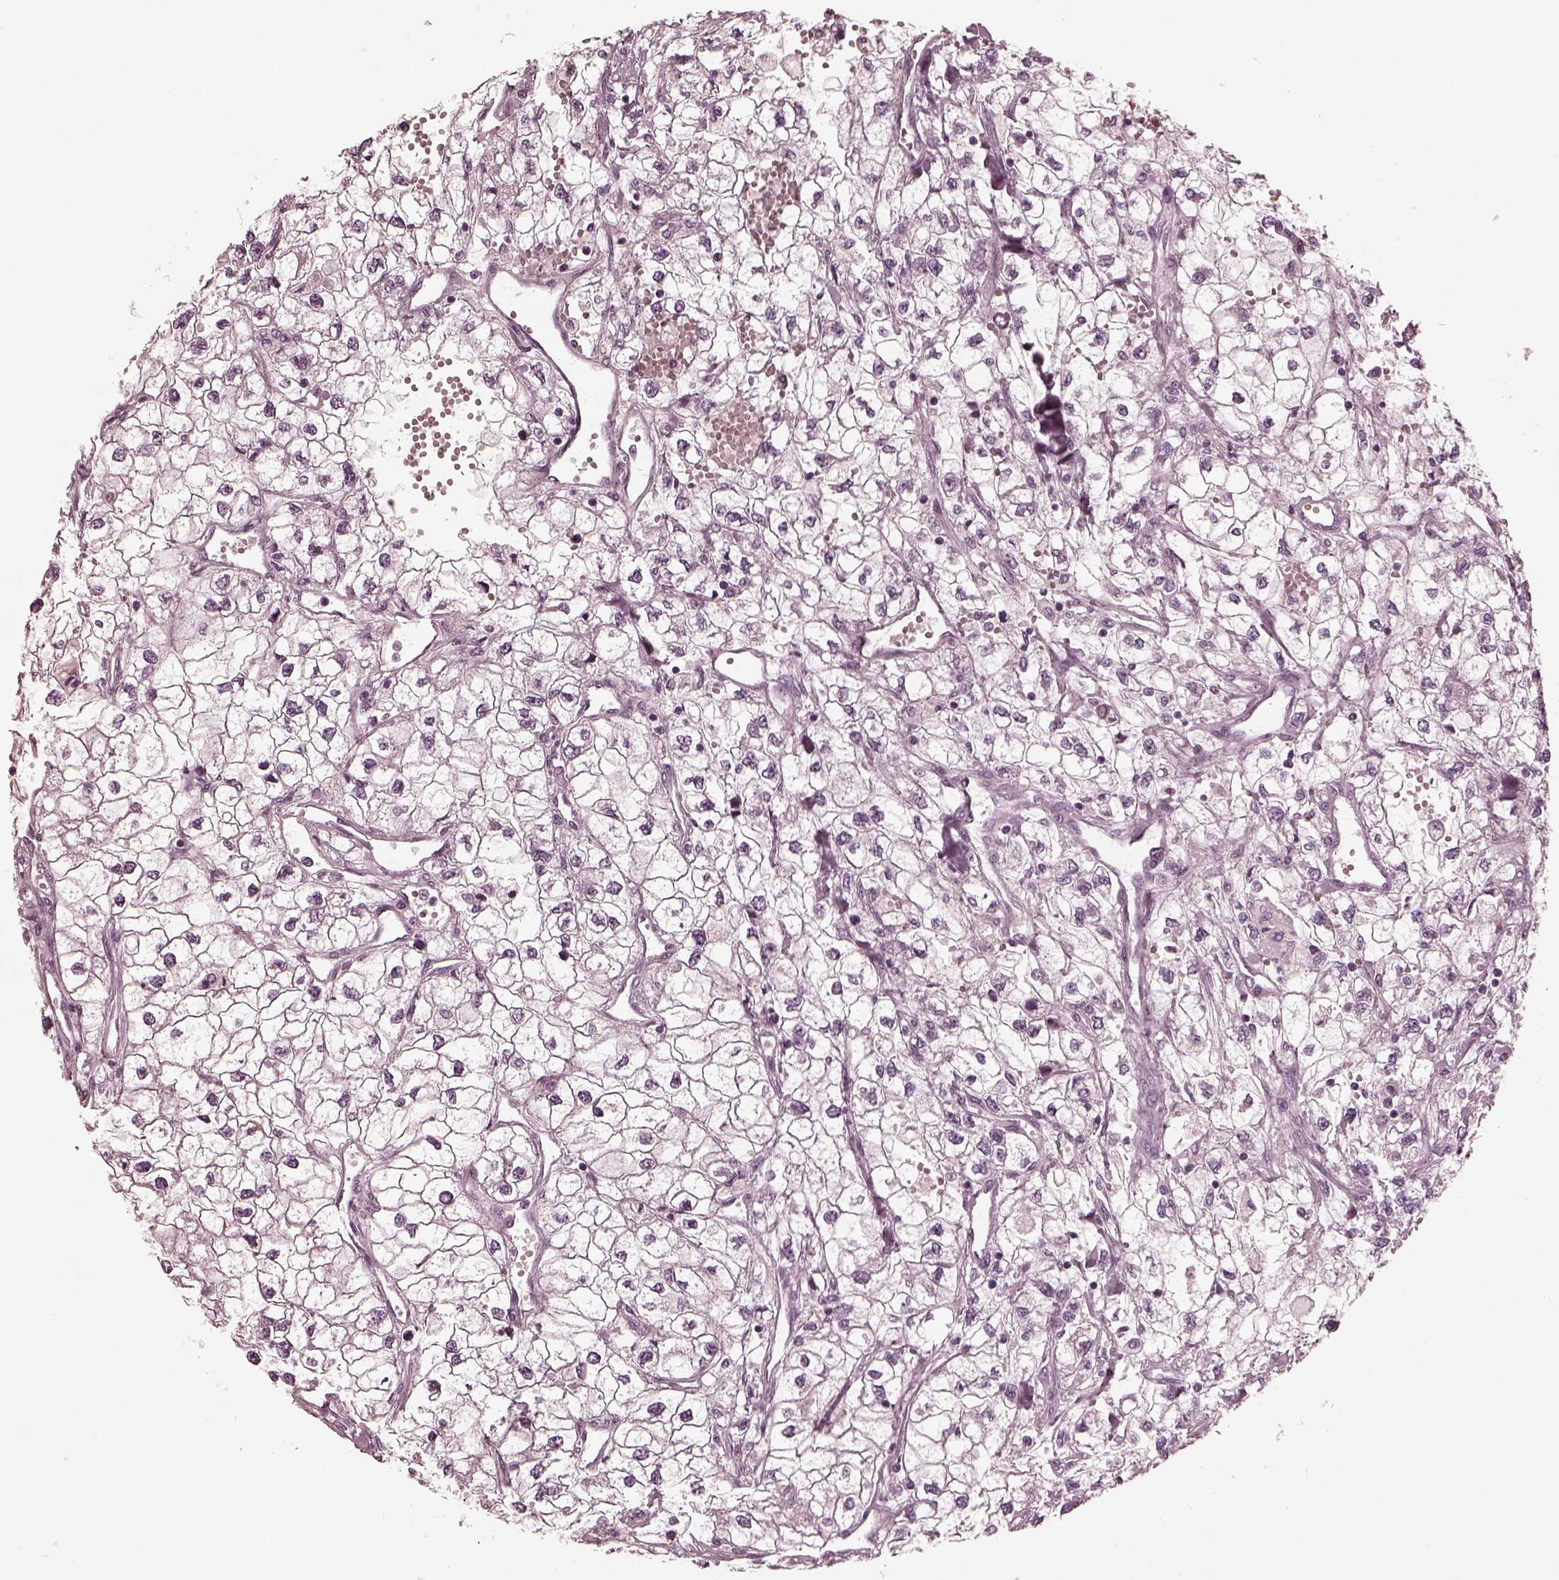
{"staining": {"intensity": "negative", "quantity": "none", "location": "none"}, "tissue": "renal cancer", "cell_type": "Tumor cells", "image_type": "cancer", "snomed": [{"axis": "morphology", "description": "Adenocarcinoma, NOS"}, {"axis": "topography", "description": "Kidney"}], "caption": "Immunohistochemistry histopathology image of adenocarcinoma (renal) stained for a protein (brown), which displays no positivity in tumor cells. Nuclei are stained in blue.", "gene": "KIF6", "patient": {"sex": "male", "age": 59}}